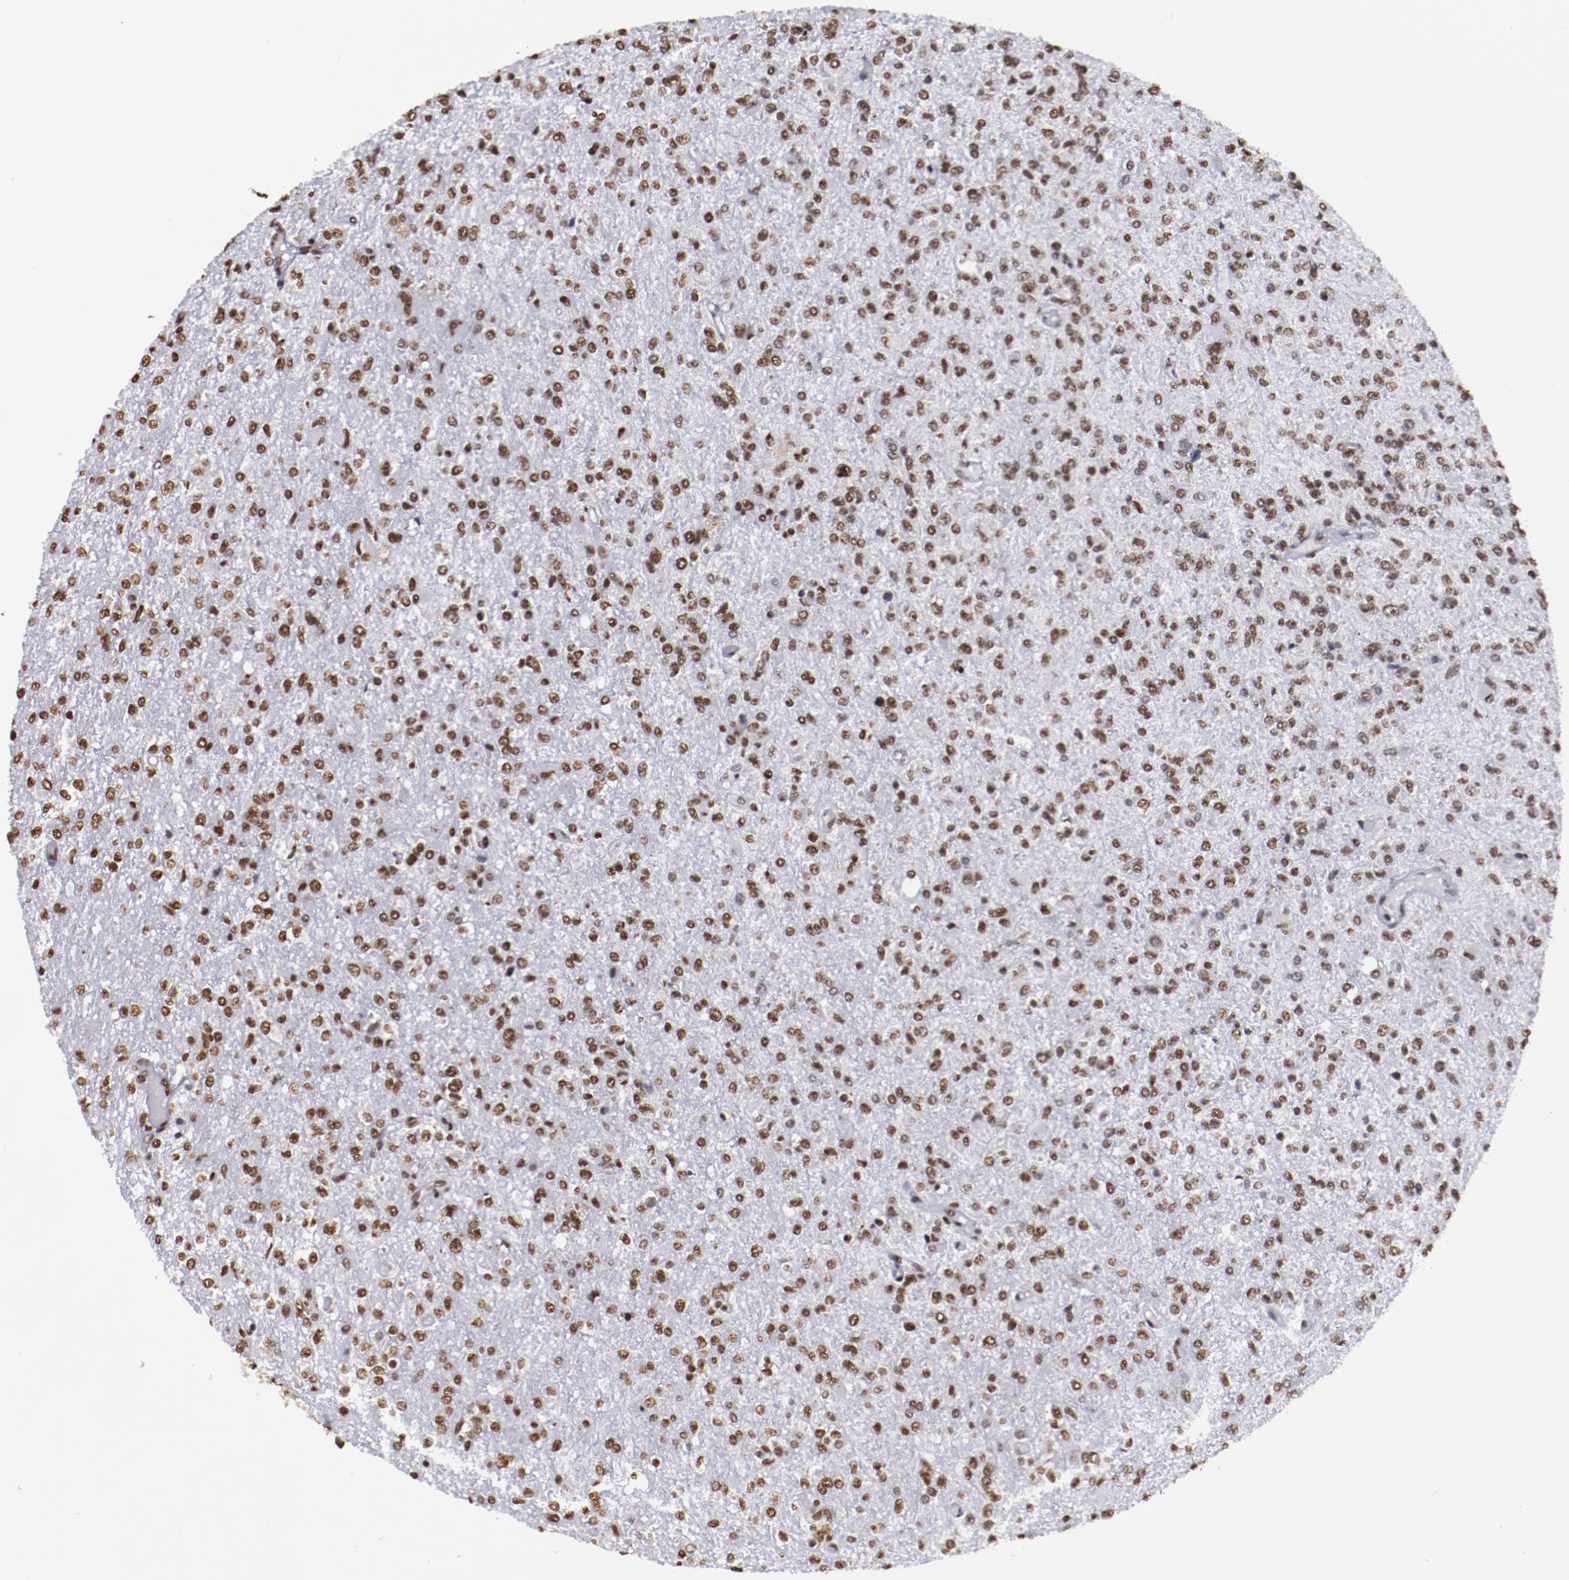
{"staining": {"intensity": "strong", "quantity": ">75%", "location": "nuclear"}, "tissue": "glioma", "cell_type": "Tumor cells", "image_type": "cancer", "snomed": [{"axis": "morphology", "description": "Glioma, malignant, High grade"}, {"axis": "topography", "description": "Cerebral cortex"}], "caption": "Malignant glioma (high-grade) stained with a protein marker demonstrates strong staining in tumor cells.", "gene": "HNRNPA2B1", "patient": {"sex": "male", "age": 76}}